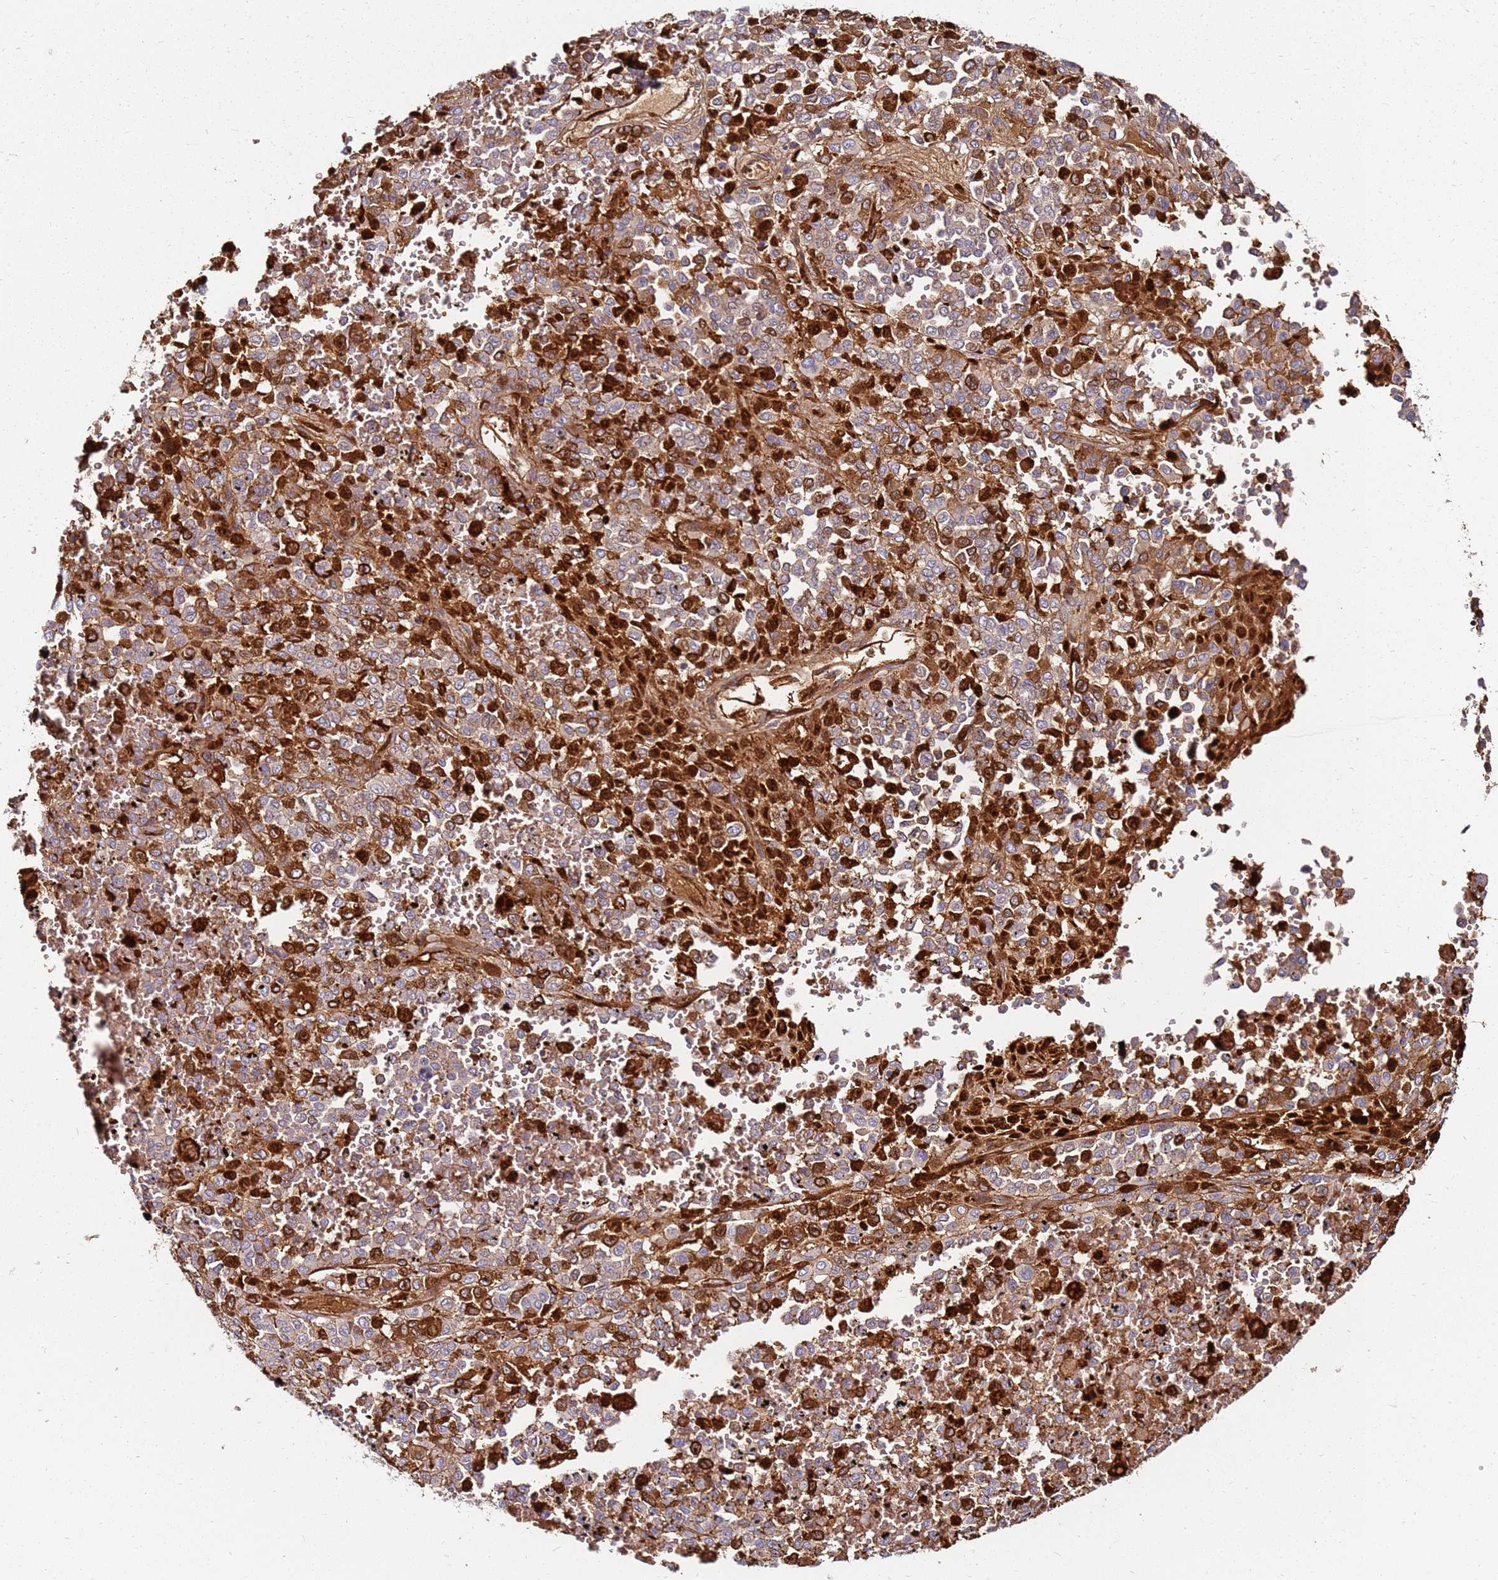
{"staining": {"intensity": "strong", "quantity": "25%-75%", "location": "cytoplasmic/membranous,nuclear"}, "tissue": "melanoma", "cell_type": "Tumor cells", "image_type": "cancer", "snomed": [{"axis": "morphology", "description": "Malignant melanoma, Metastatic site"}, {"axis": "topography", "description": "Pancreas"}], "caption": "The image demonstrates a brown stain indicating the presence of a protein in the cytoplasmic/membranous and nuclear of tumor cells in melanoma.", "gene": "RNF11", "patient": {"sex": "female", "age": 30}}